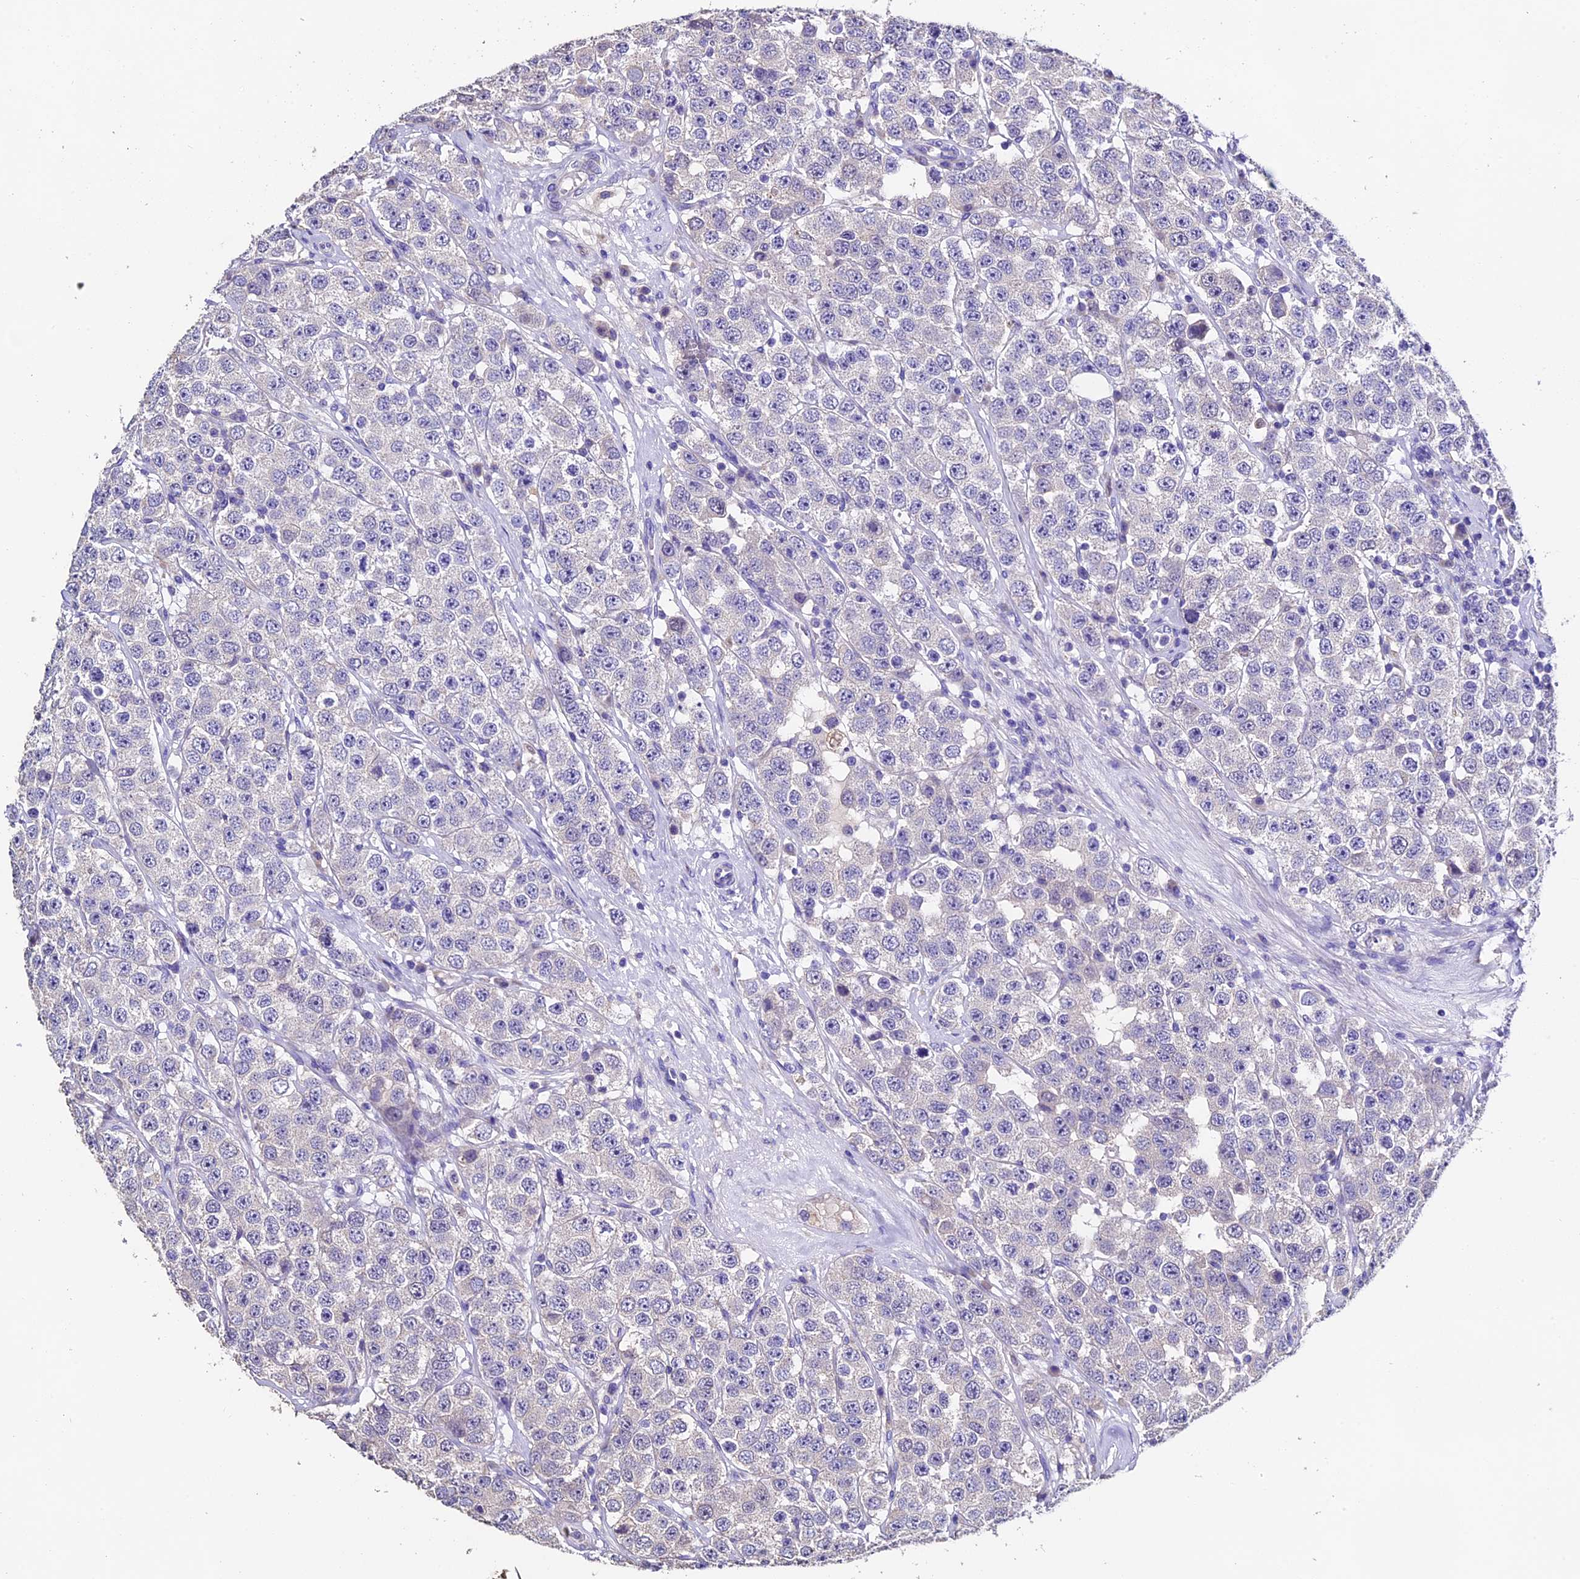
{"staining": {"intensity": "negative", "quantity": "none", "location": "none"}, "tissue": "testis cancer", "cell_type": "Tumor cells", "image_type": "cancer", "snomed": [{"axis": "morphology", "description": "Seminoma, NOS"}, {"axis": "topography", "description": "Testis"}], "caption": "This is a histopathology image of immunohistochemistry (IHC) staining of testis cancer (seminoma), which shows no expression in tumor cells.", "gene": "FBXW9", "patient": {"sex": "male", "age": 28}}